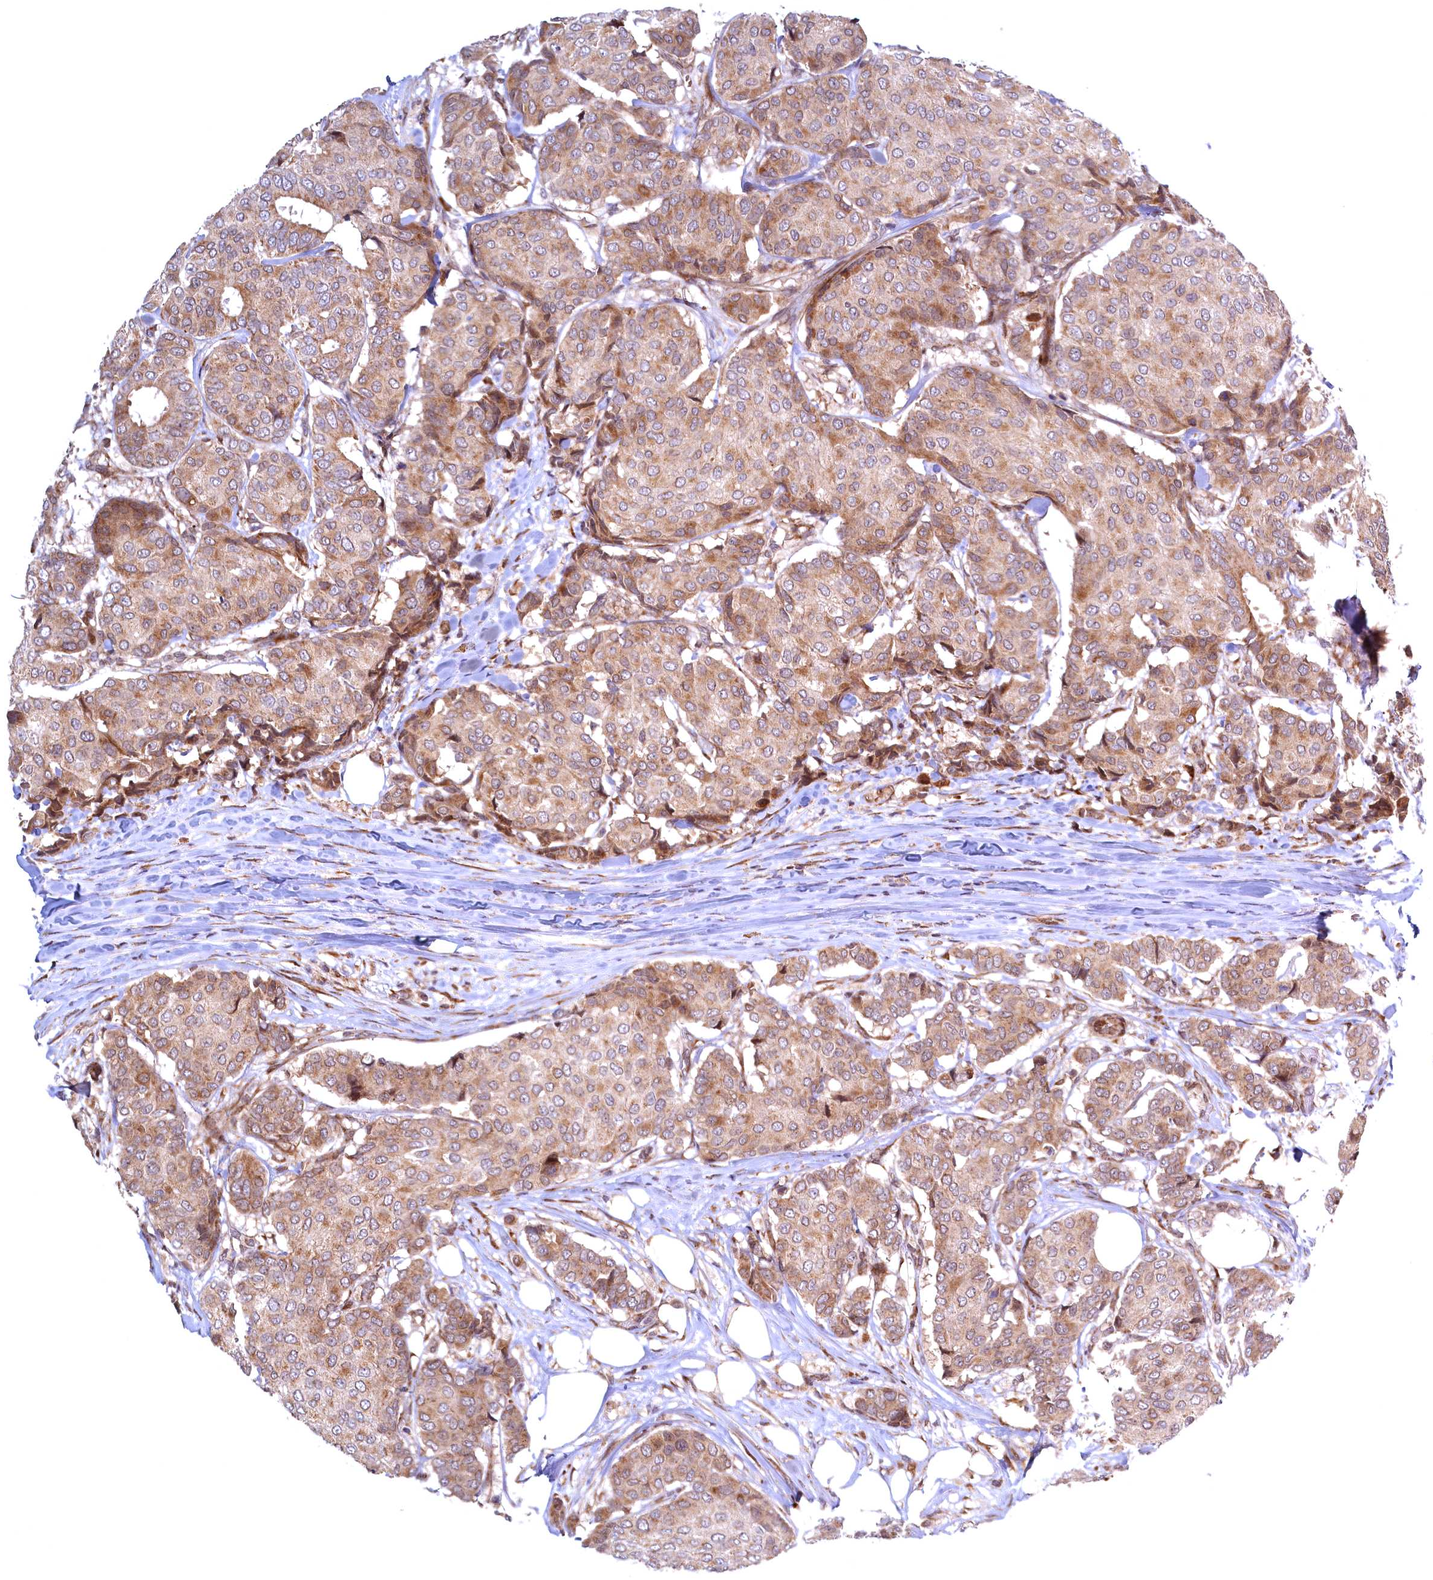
{"staining": {"intensity": "moderate", "quantity": ">75%", "location": "cytoplasmic/membranous"}, "tissue": "breast cancer", "cell_type": "Tumor cells", "image_type": "cancer", "snomed": [{"axis": "morphology", "description": "Duct carcinoma"}, {"axis": "topography", "description": "Breast"}], "caption": "This image exhibits IHC staining of breast cancer, with medium moderate cytoplasmic/membranous staining in about >75% of tumor cells.", "gene": "PLA2G10", "patient": {"sex": "female", "age": 75}}